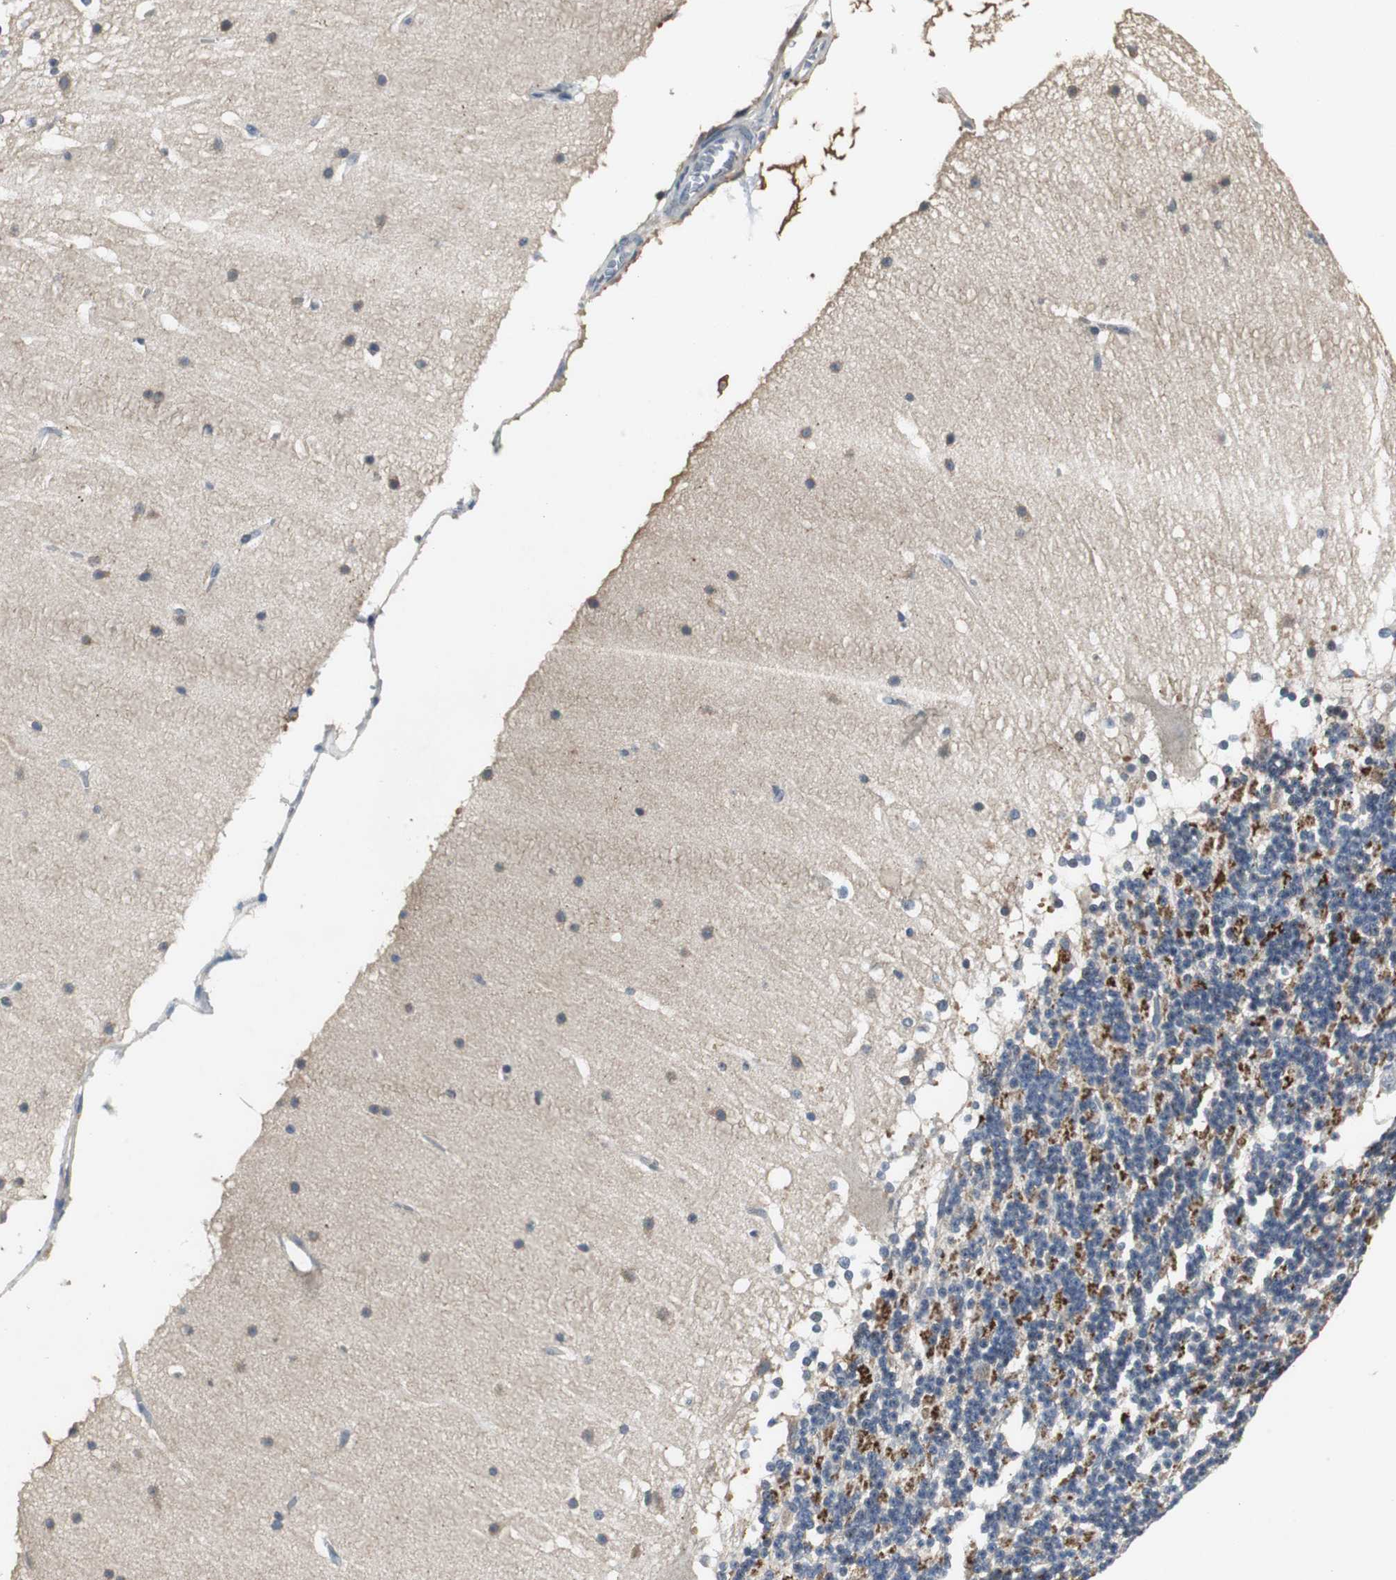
{"staining": {"intensity": "negative", "quantity": "none", "location": "none"}, "tissue": "cerebellum", "cell_type": "Cells in granular layer", "image_type": "normal", "snomed": [{"axis": "morphology", "description": "Normal tissue, NOS"}, {"axis": "topography", "description": "Cerebellum"}], "caption": "This is a photomicrograph of immunohistochemistry staining of normal cerebellum, which shows no staining in cells in granular layer. The staining is performed using DAB brown chromogen with nuclei counter-stained in using hematoxylin.", "gene": "PTPRN2", "patient": {"sex": "female", "age": 19}}